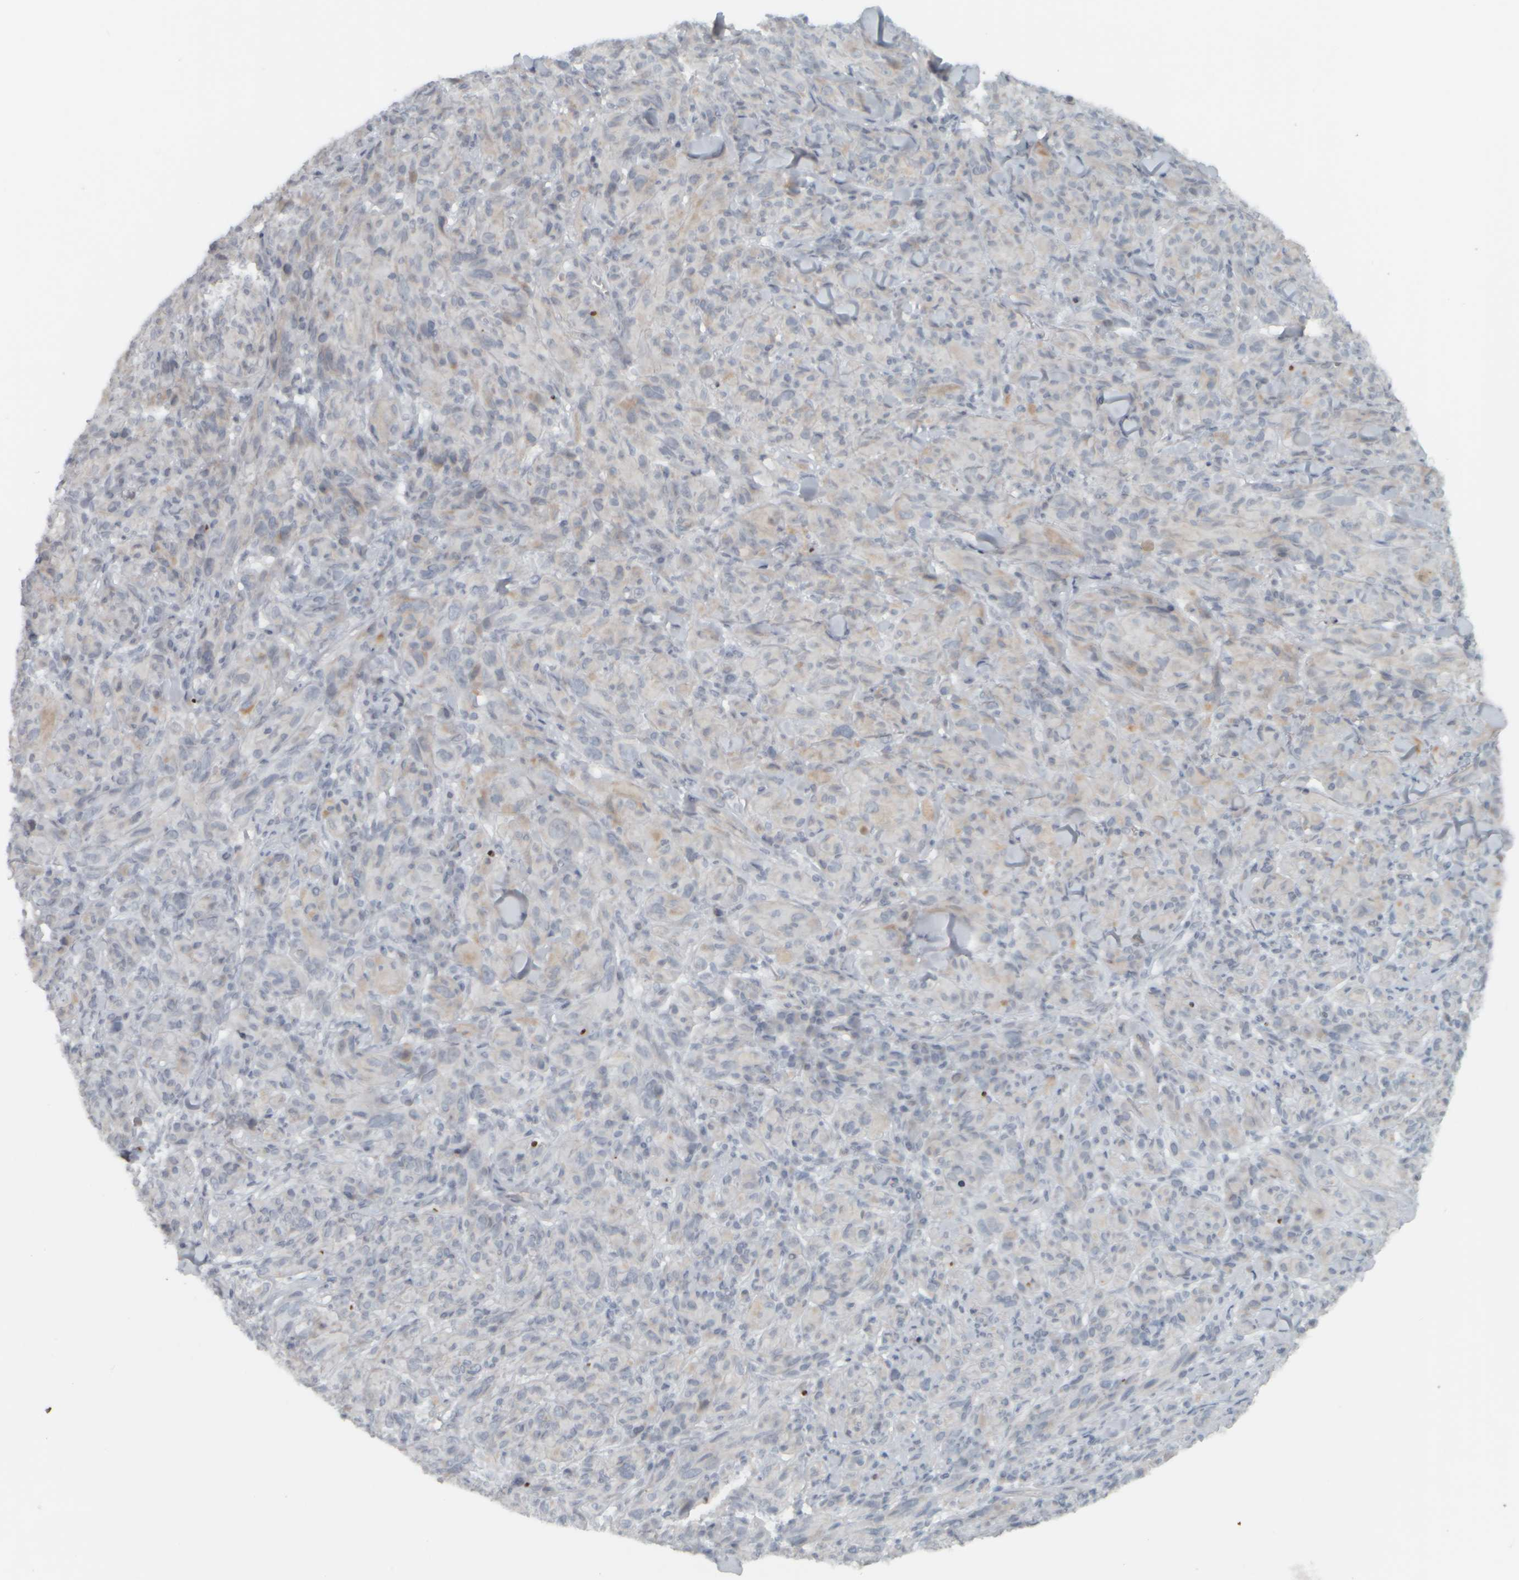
{"staining": {"intensity": "negative", "quantity": "none", "location": "none"}, "tissue": "melanoma", "cell_type": "Tumor cells", "image_type": "cancer", "snomed": [{"axis": "morphology", "description": "Malignant melanoma, NOS"}, {"axis": "topography", "description": "Skin of head"}], "caption": "The IHC micrograph has no significant positivity in tumor cells of malignant melanoma tissue.", "gene": "NAPG", "patient": {"sex": "male", "age": 96}}